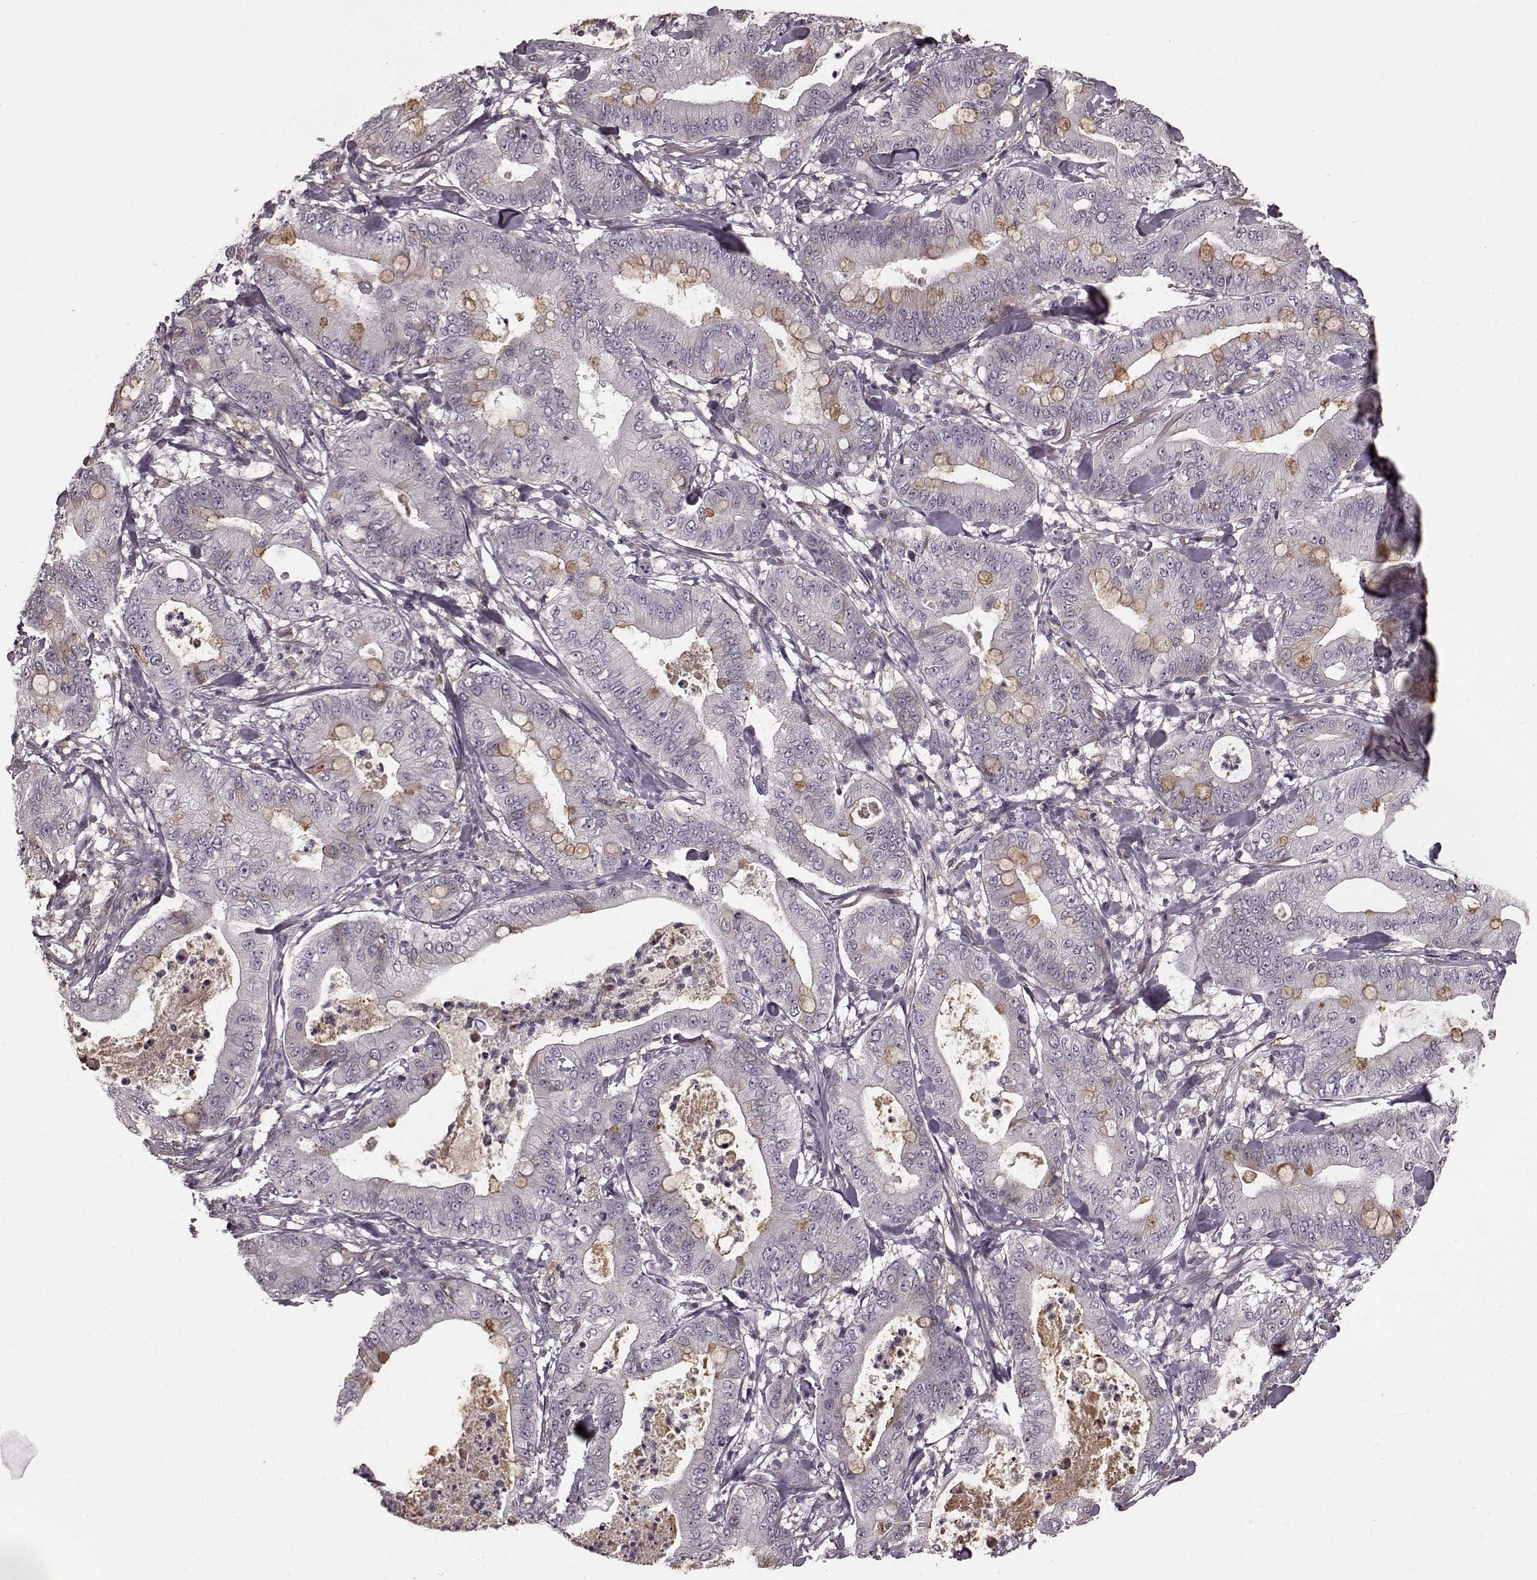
{"staining": {"intensity": "negative", "quantity": "none", "location": "none"}, "tissue": "pancreatic cancer", "cell_type": "Tumor cells", "image_type": "cancer", "snomed": [{"axis": "morphology", "description": "Adenocarcinoma, NOS"}, {"axis": "topography", "description": "Pancreas"}], "caption": "Pancreatic adenocarcinoma was stained to show a protein in brown. There is no significant positivity in tumor cells.", "gene": "NRL", "patient": {"sex": "male", "age": 71}}